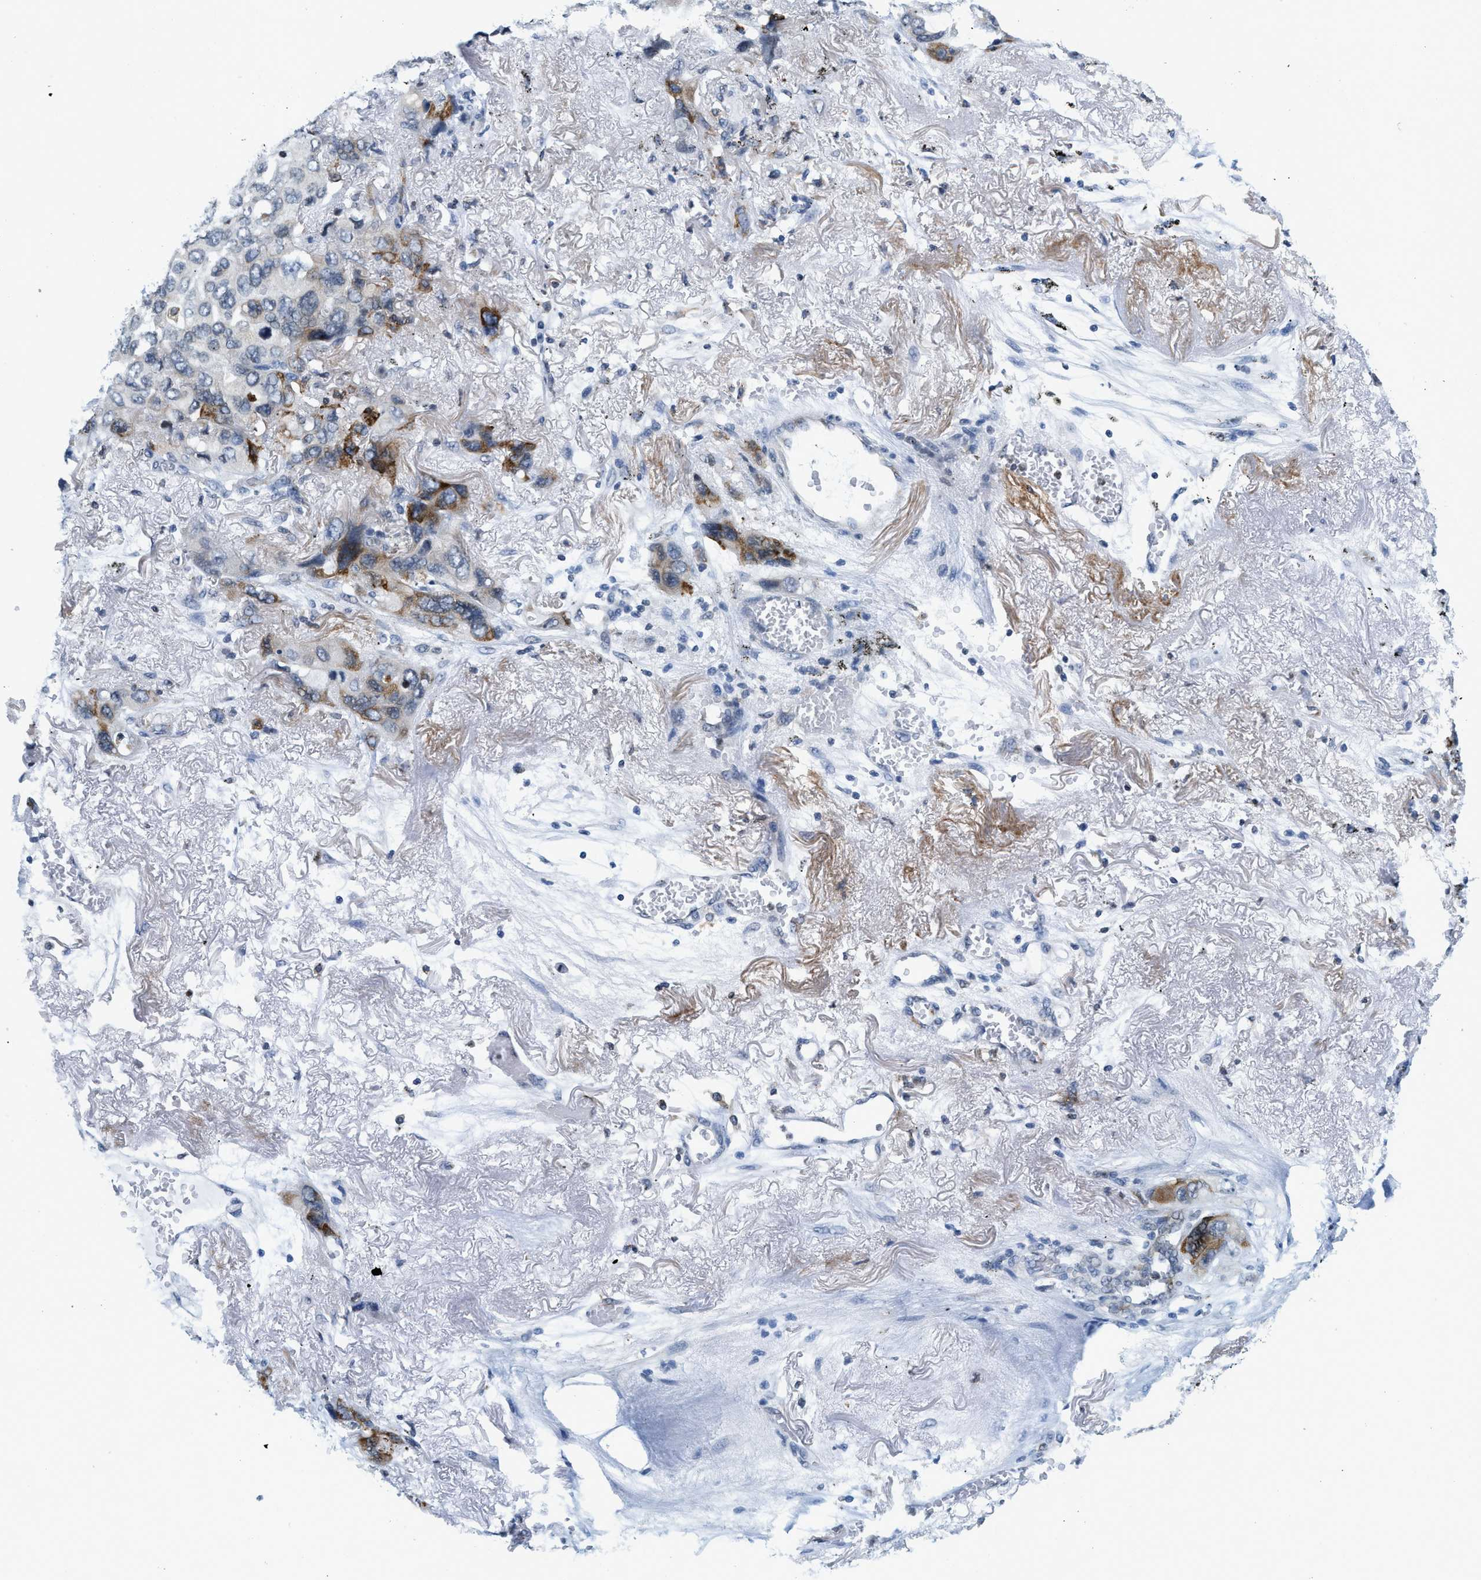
{"staining": {"intensity": "strong", "quantity": "<25%", "location": "cytoplasmic/membranous"}, "tissue": "lung cancer", "cell_type": "Tumor cells", "image_type": "cancer", "snomed": [{"axis": "morphology", "description": "Squamous cell carcinoma, NOS"}, {"axis": "topography", "description": "Lung"}], "caption": "The image reveals a brown stain indicating the presence of a protein in the cytoplasmic/membranous of tumor cells in lung cancer (squamous cell carcinoma).", "gene": "UVRAG", "patient": {"sex": "female", "age": 73}}